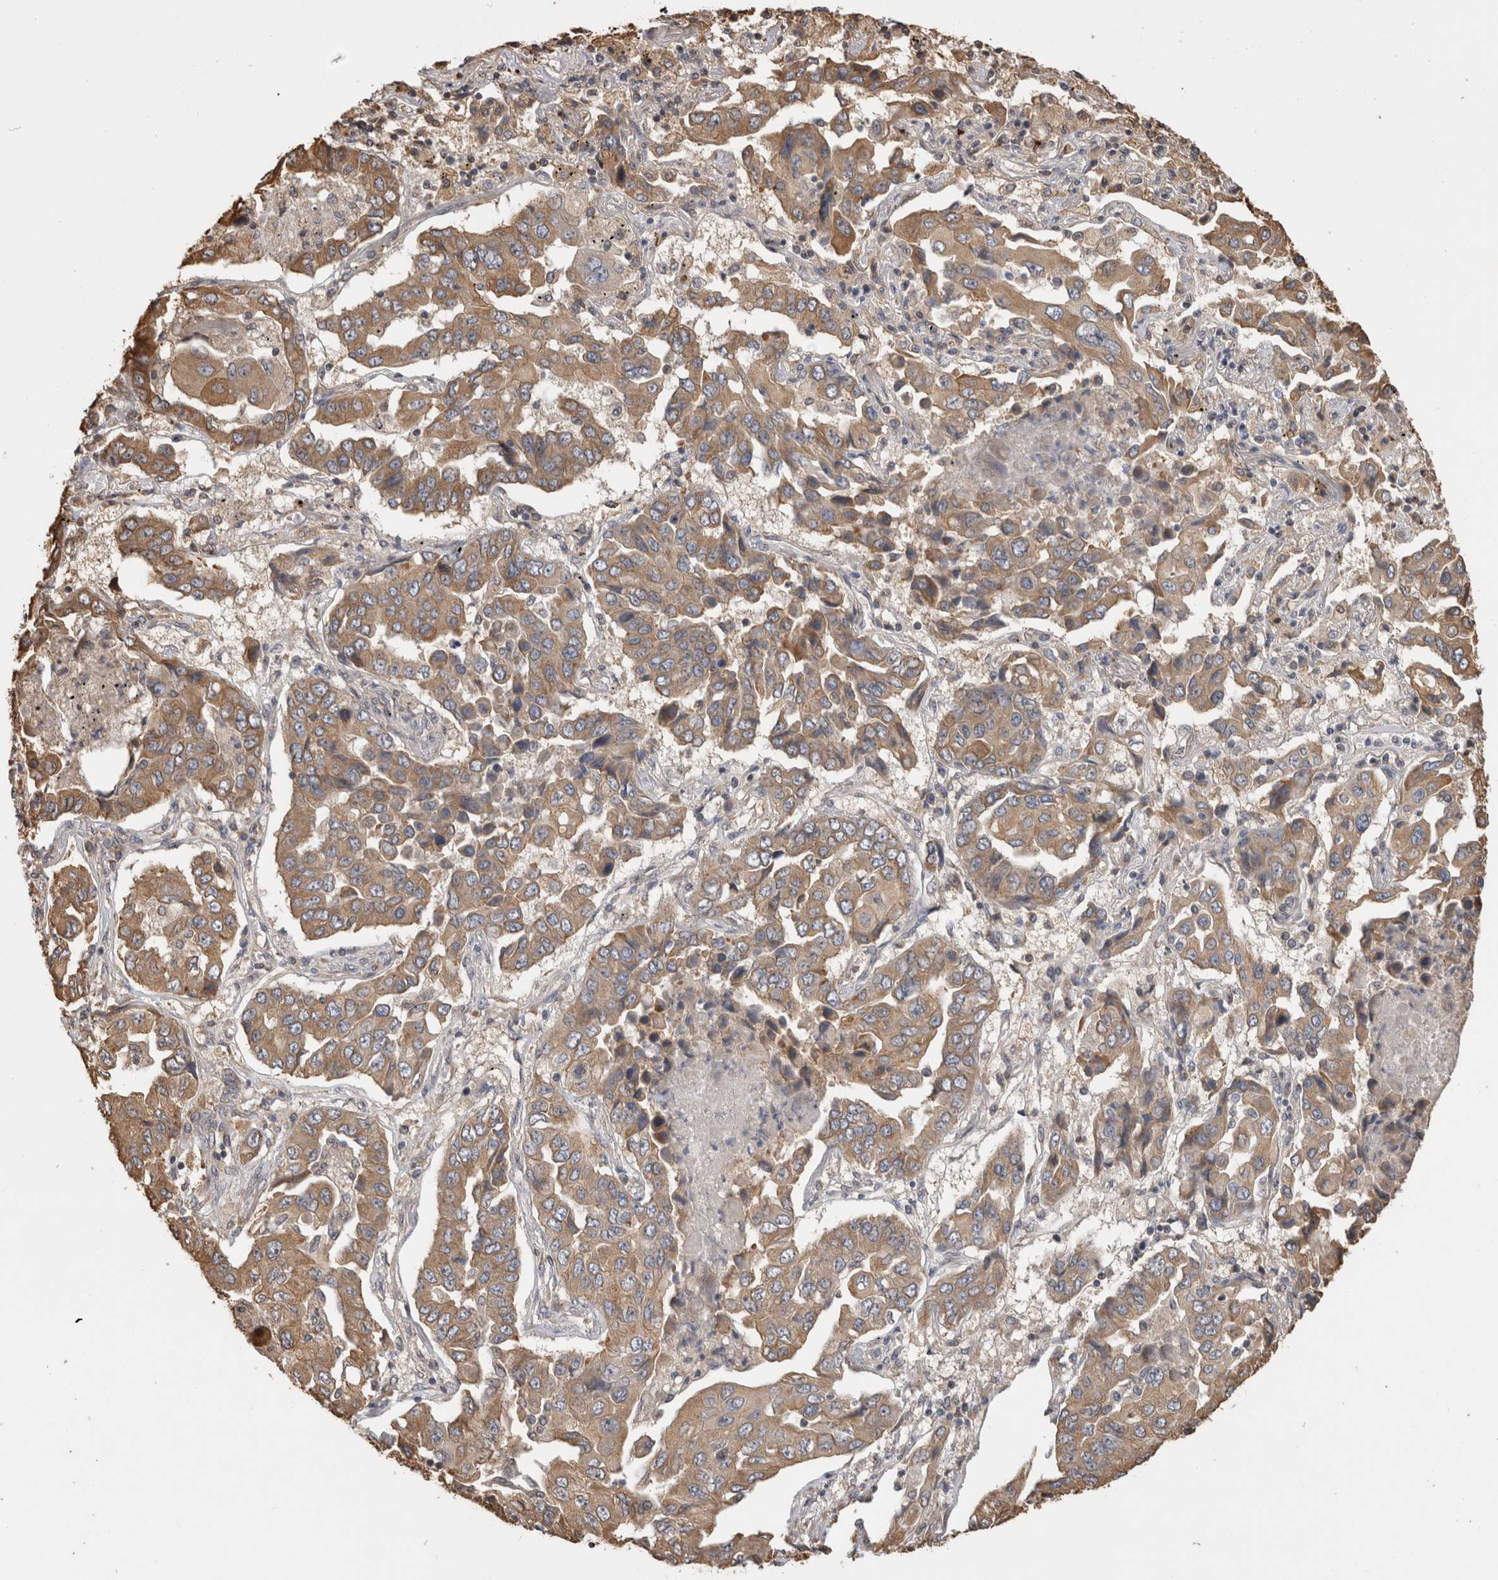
{"staining": {"intensity": "moderate", "quantity": ">75%", "location": "cytoplasmic/membranous"}, "tissue": "lung cancer", "cell_type": "Tumor cells", "image_type": "cancer", "snomed": [{"axis": "morphology", "description": "Adenocarcinoma, NOS"}, {"axis": "topography", "description": "Lung"}], "caption": "Tumor cells show medium levels of moderate cytoplasmic/membranous positivity in approximately >75% of cells in human lung adenocarcinoma.", "gene": "CLIP1", "patient": {"sex": "female", "age": 65}}